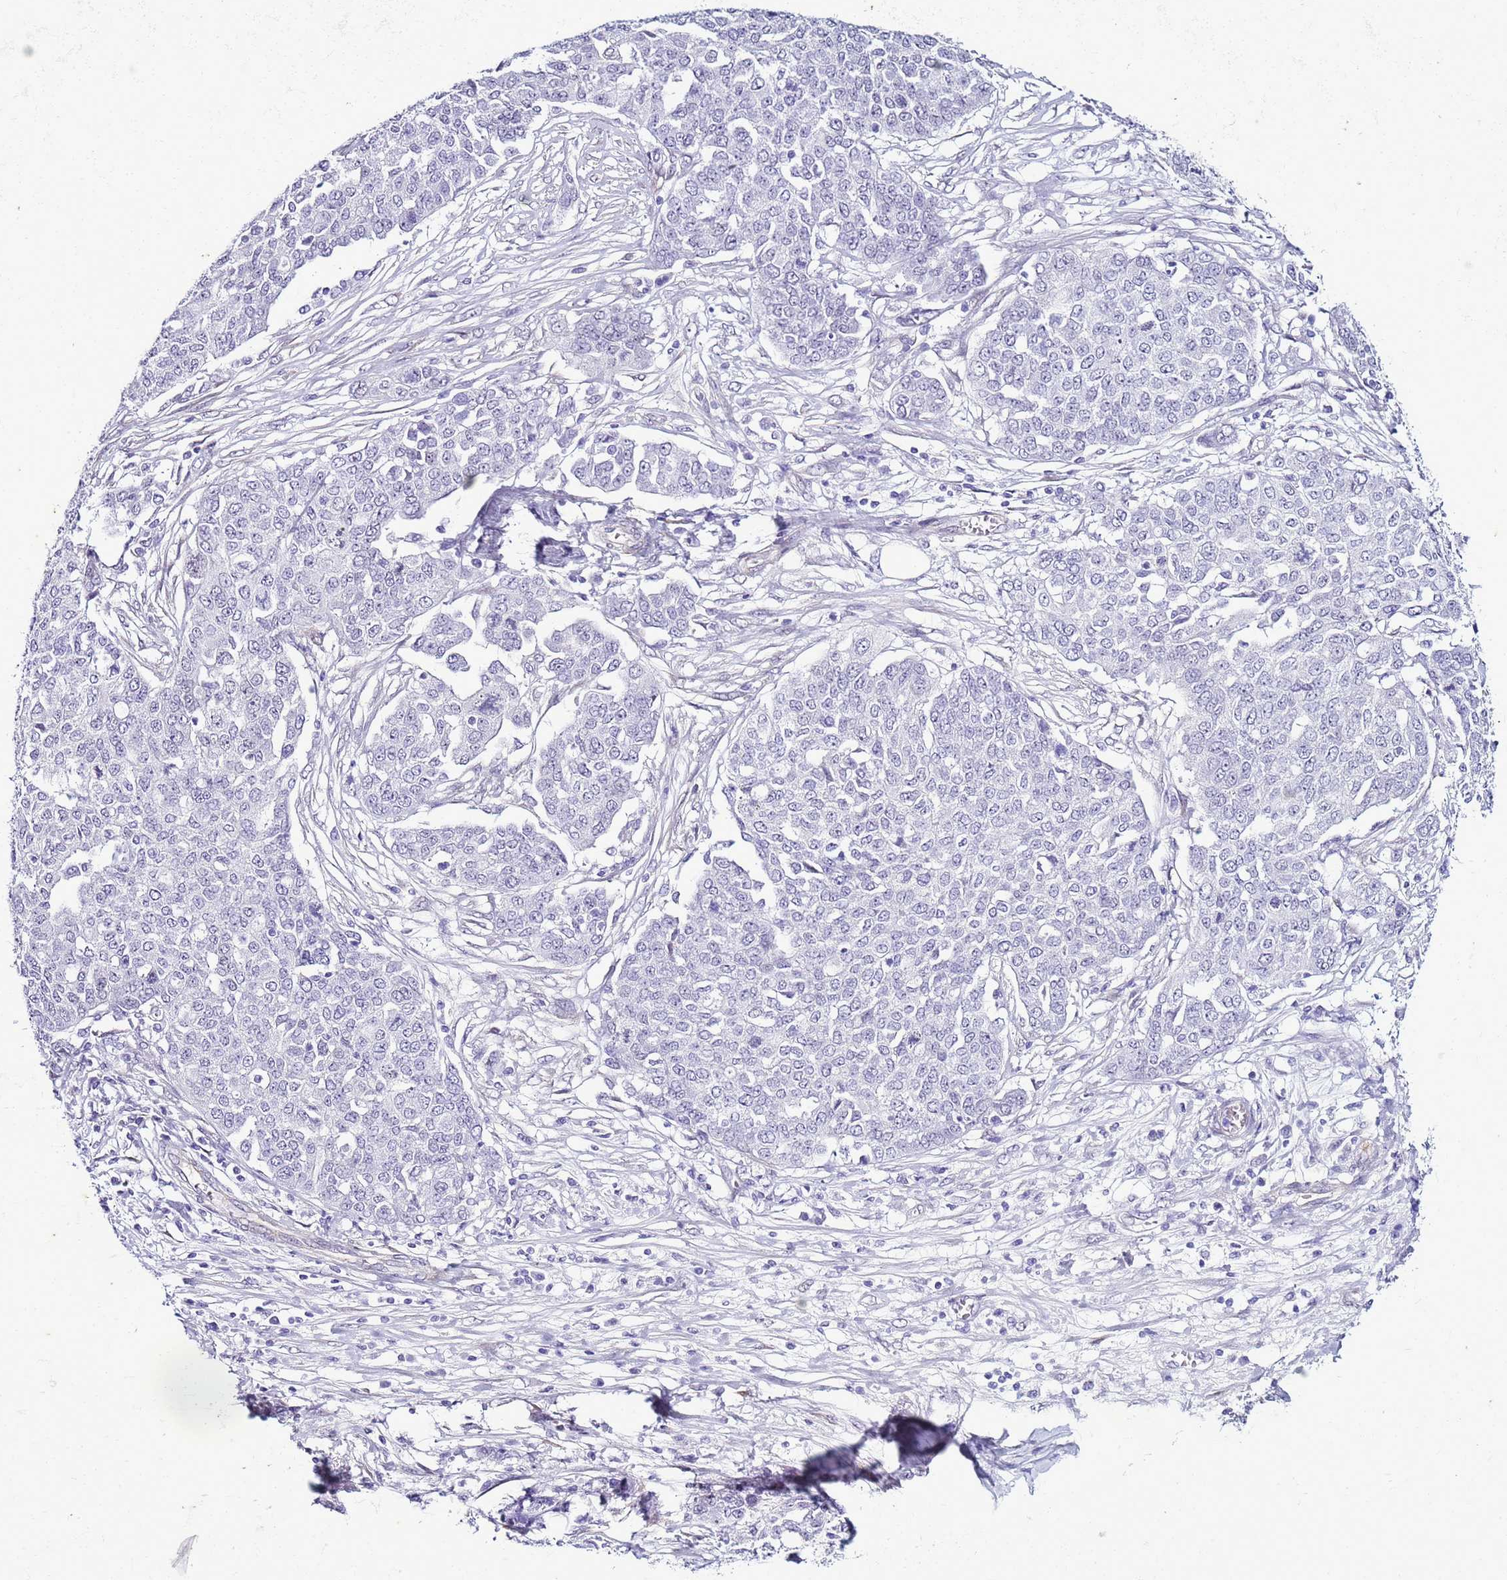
{"staining": {"intensity": "negative", "quantity": "none", "location": "none"}, "tissue": "ovarian cancer", "cell_type": "Tumor cells", "image_type": "cancer", "snomed": [{"axis": "morphology", "description": "Cystadenocarcinoma, serous, NOS"}, {"axis": "topography", "description": "Soft tissue"}, {"axis": "topography", "description": "Ovary"}], "caption": "Immunohistochemistry (IHC) histopathology image of neoplastic tissue: human serous cystadenocarcinoma (ovarian) stained with DAB shows no significant protein expression in tumor cells. Nuclei are stained in blue.", "gene": "LRRC10B", "patient": {"sex": "female", "age": 57}}